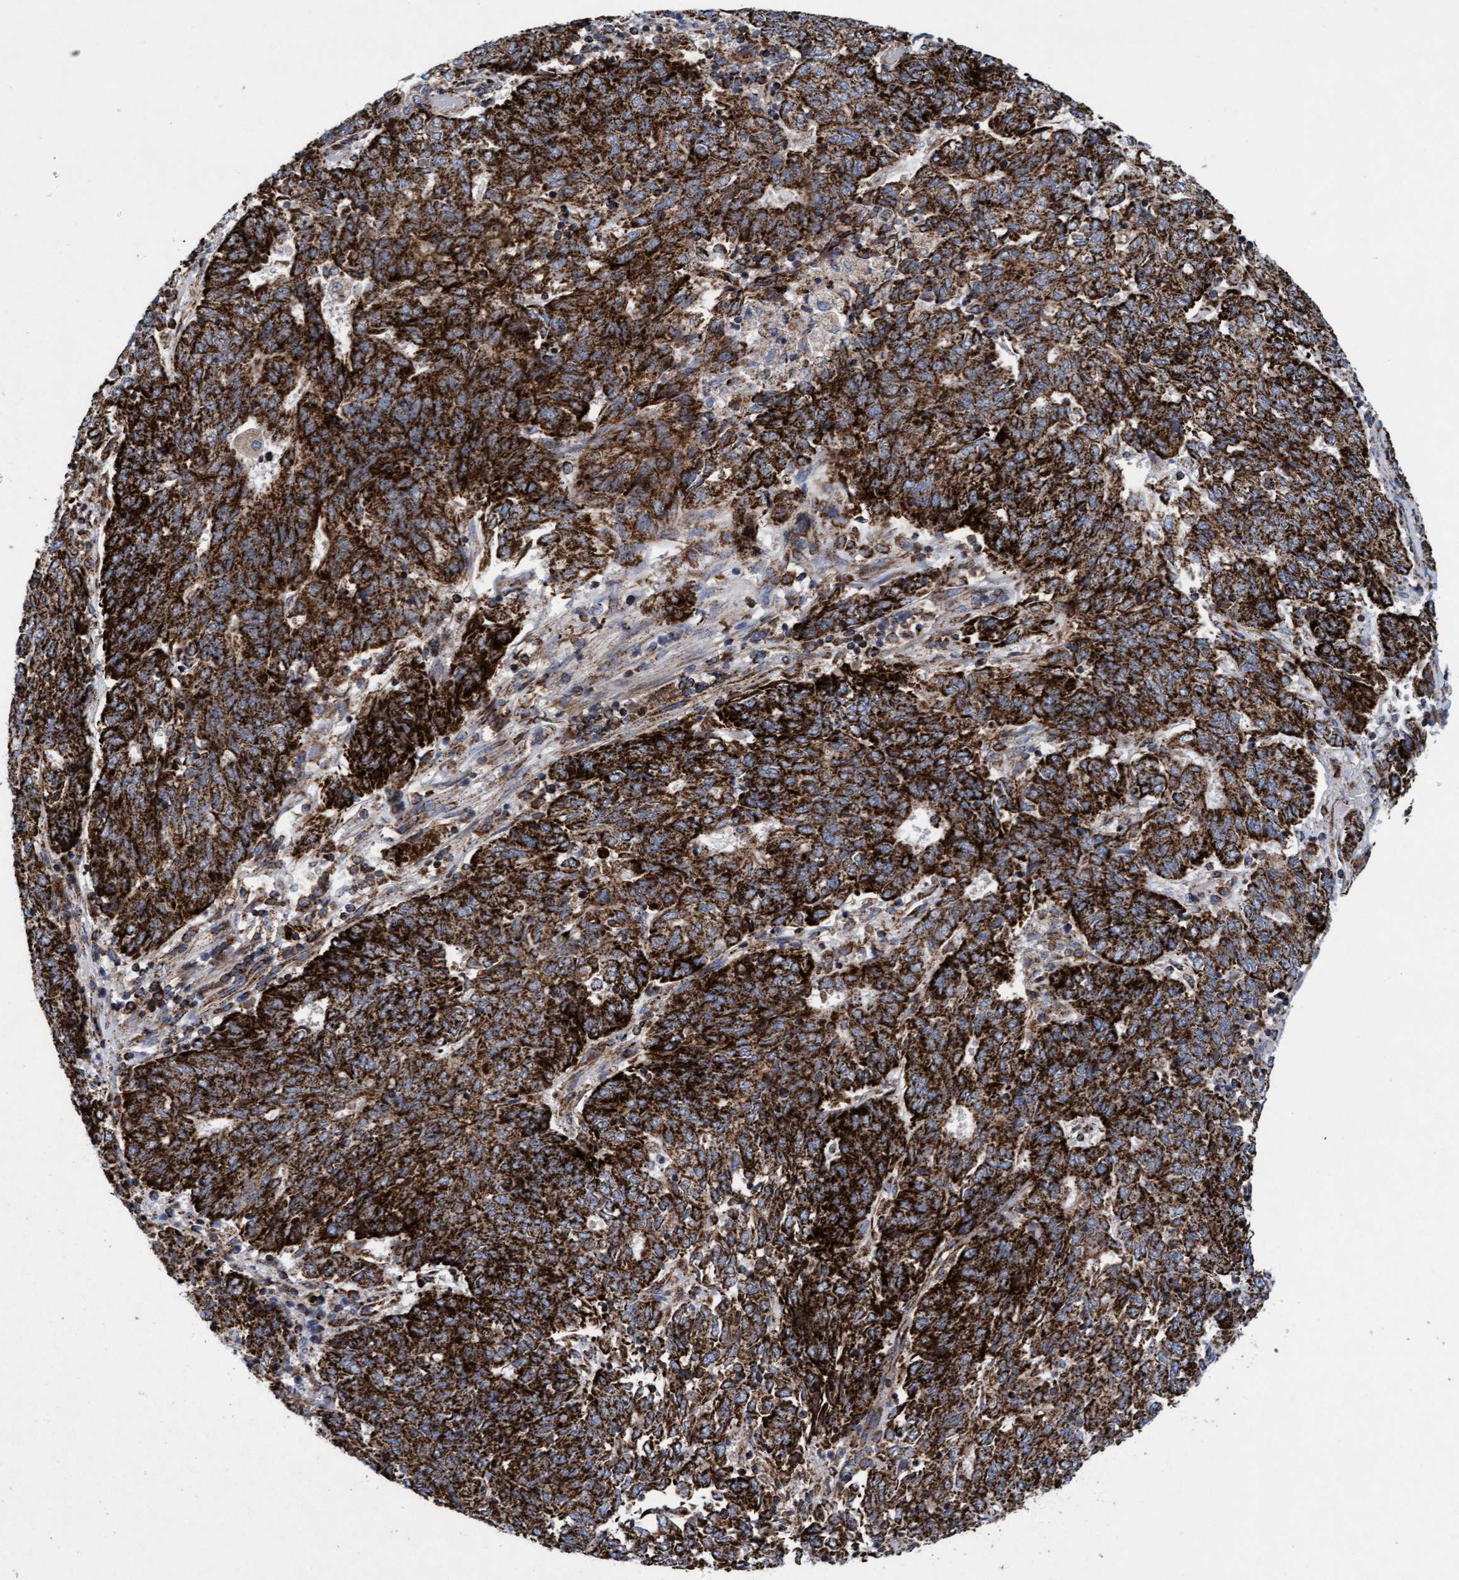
{"staining": {"intensity": "strong", "quantity": ">75%", "location": "cytoplasmic/membranous"}, "tissue": "endometrial cancer", "cell_type": "Tumor cells", "image_type": "cancer", "snomed": [{"axis": "morphology", "description": "Adenocarcinoma, NOS"}, {"axis": "topography", "description": "Endometrium"}], "caption": "The image demonstrates immunohistochemical staining of endometrial cancer (adenocarcinoma). There is strong cytoplasmic/membranous expression is appreciated in about >75% of tumor cells. Using DAB (brown) and hematoxylin (blue) stains, captured at high magnification using brightfield microscopy.", "gene": "MRPL38", "patient": {"sex": "female", "age": 80}}